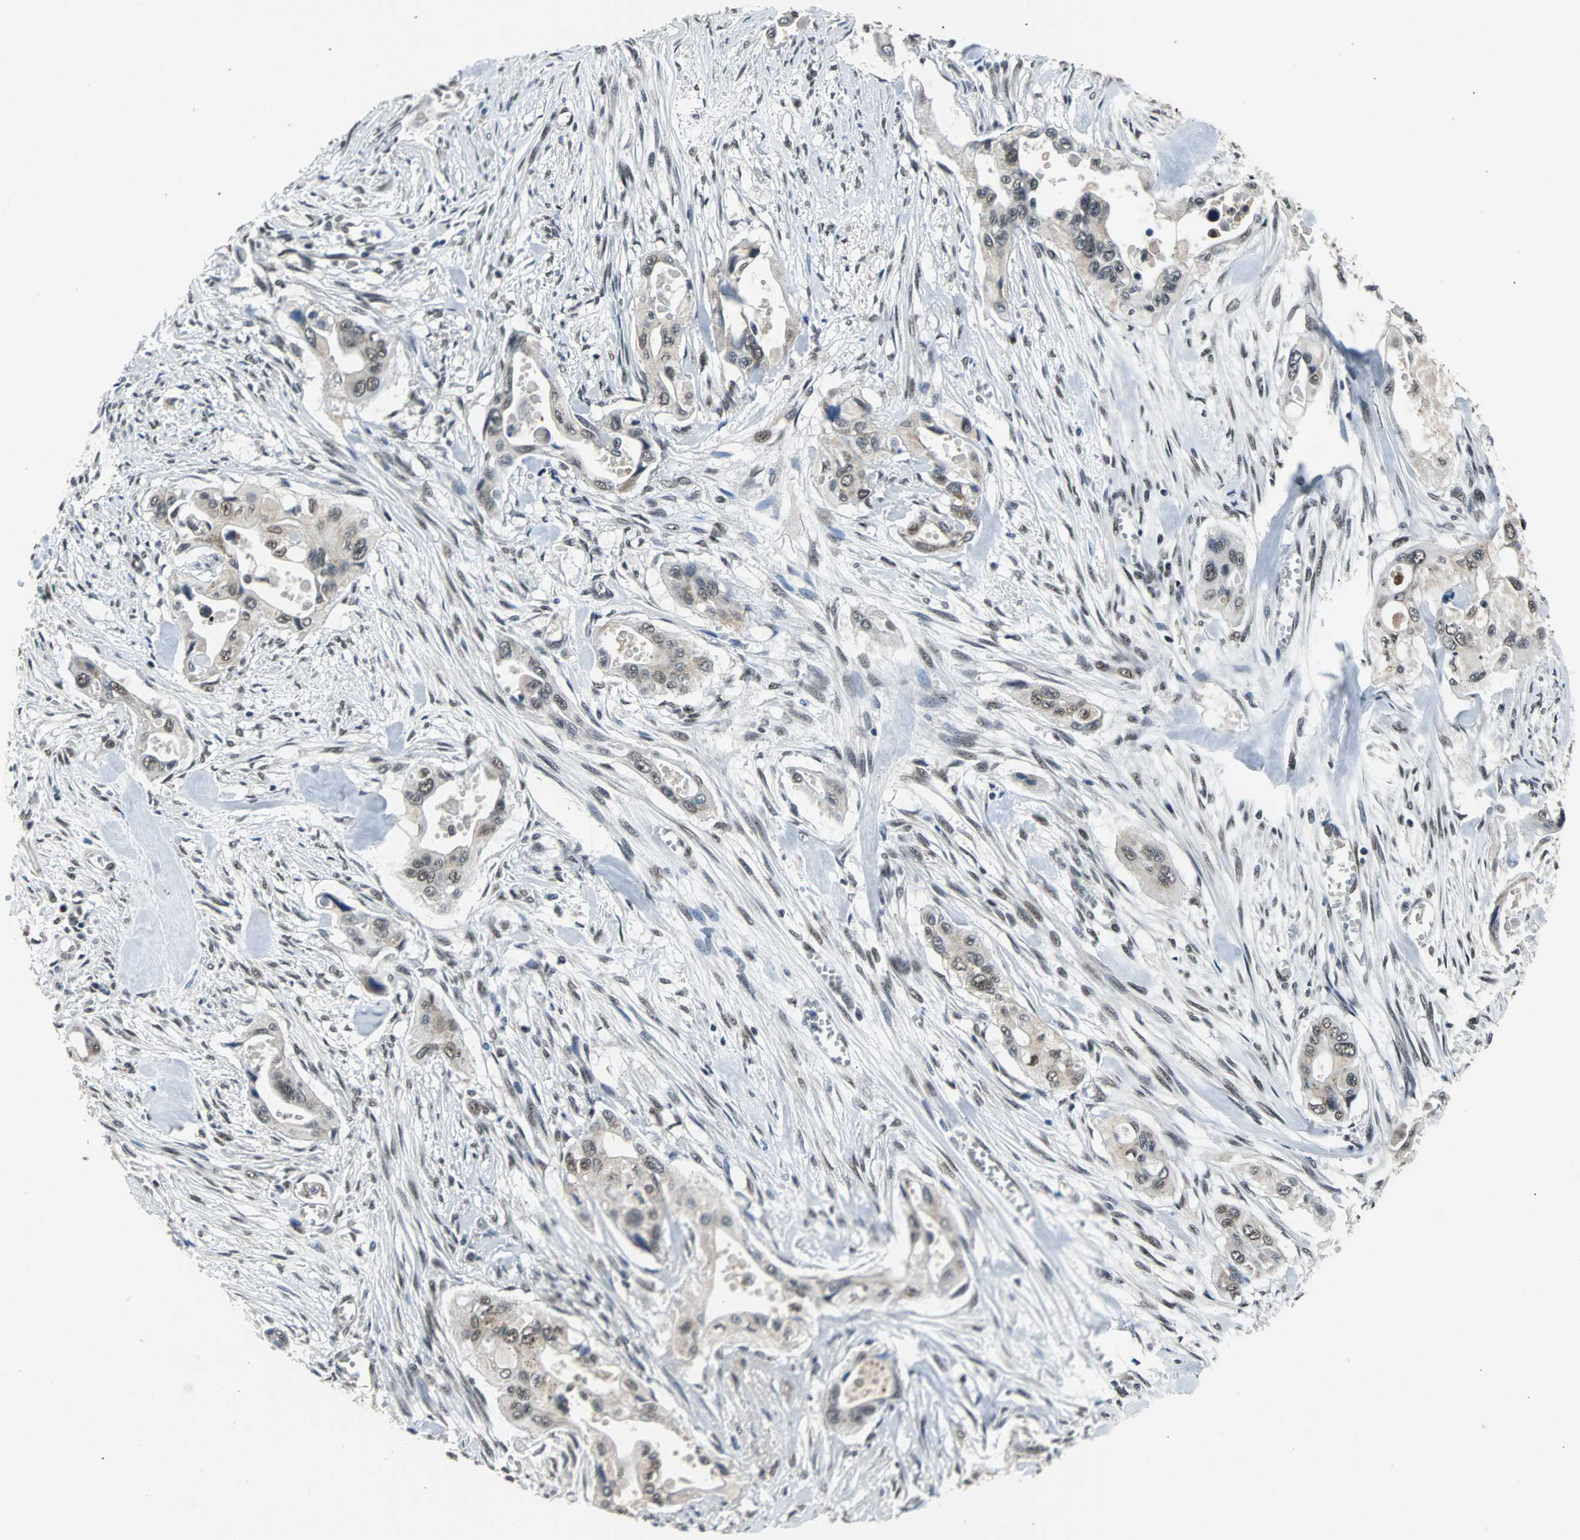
{"staining": {"intensity": "weak", "quantity": "<25%", "location": "nuclear"}, "tissue": "pancreatic cancer", "cell_type": "Tumor cells", "image_type": "cancer", "snomed": [{"axis": "morphology", "description": "Adenocarcinoma, NOS"}, {"axis": "topography", "description": "Pancreas"}], "caption": "The histopathology image exhibits no staining of tumor cells in pancreatic adenocarcinoma.", "gene": "USP28", "patient": {"sex": "male", "age": 77}}